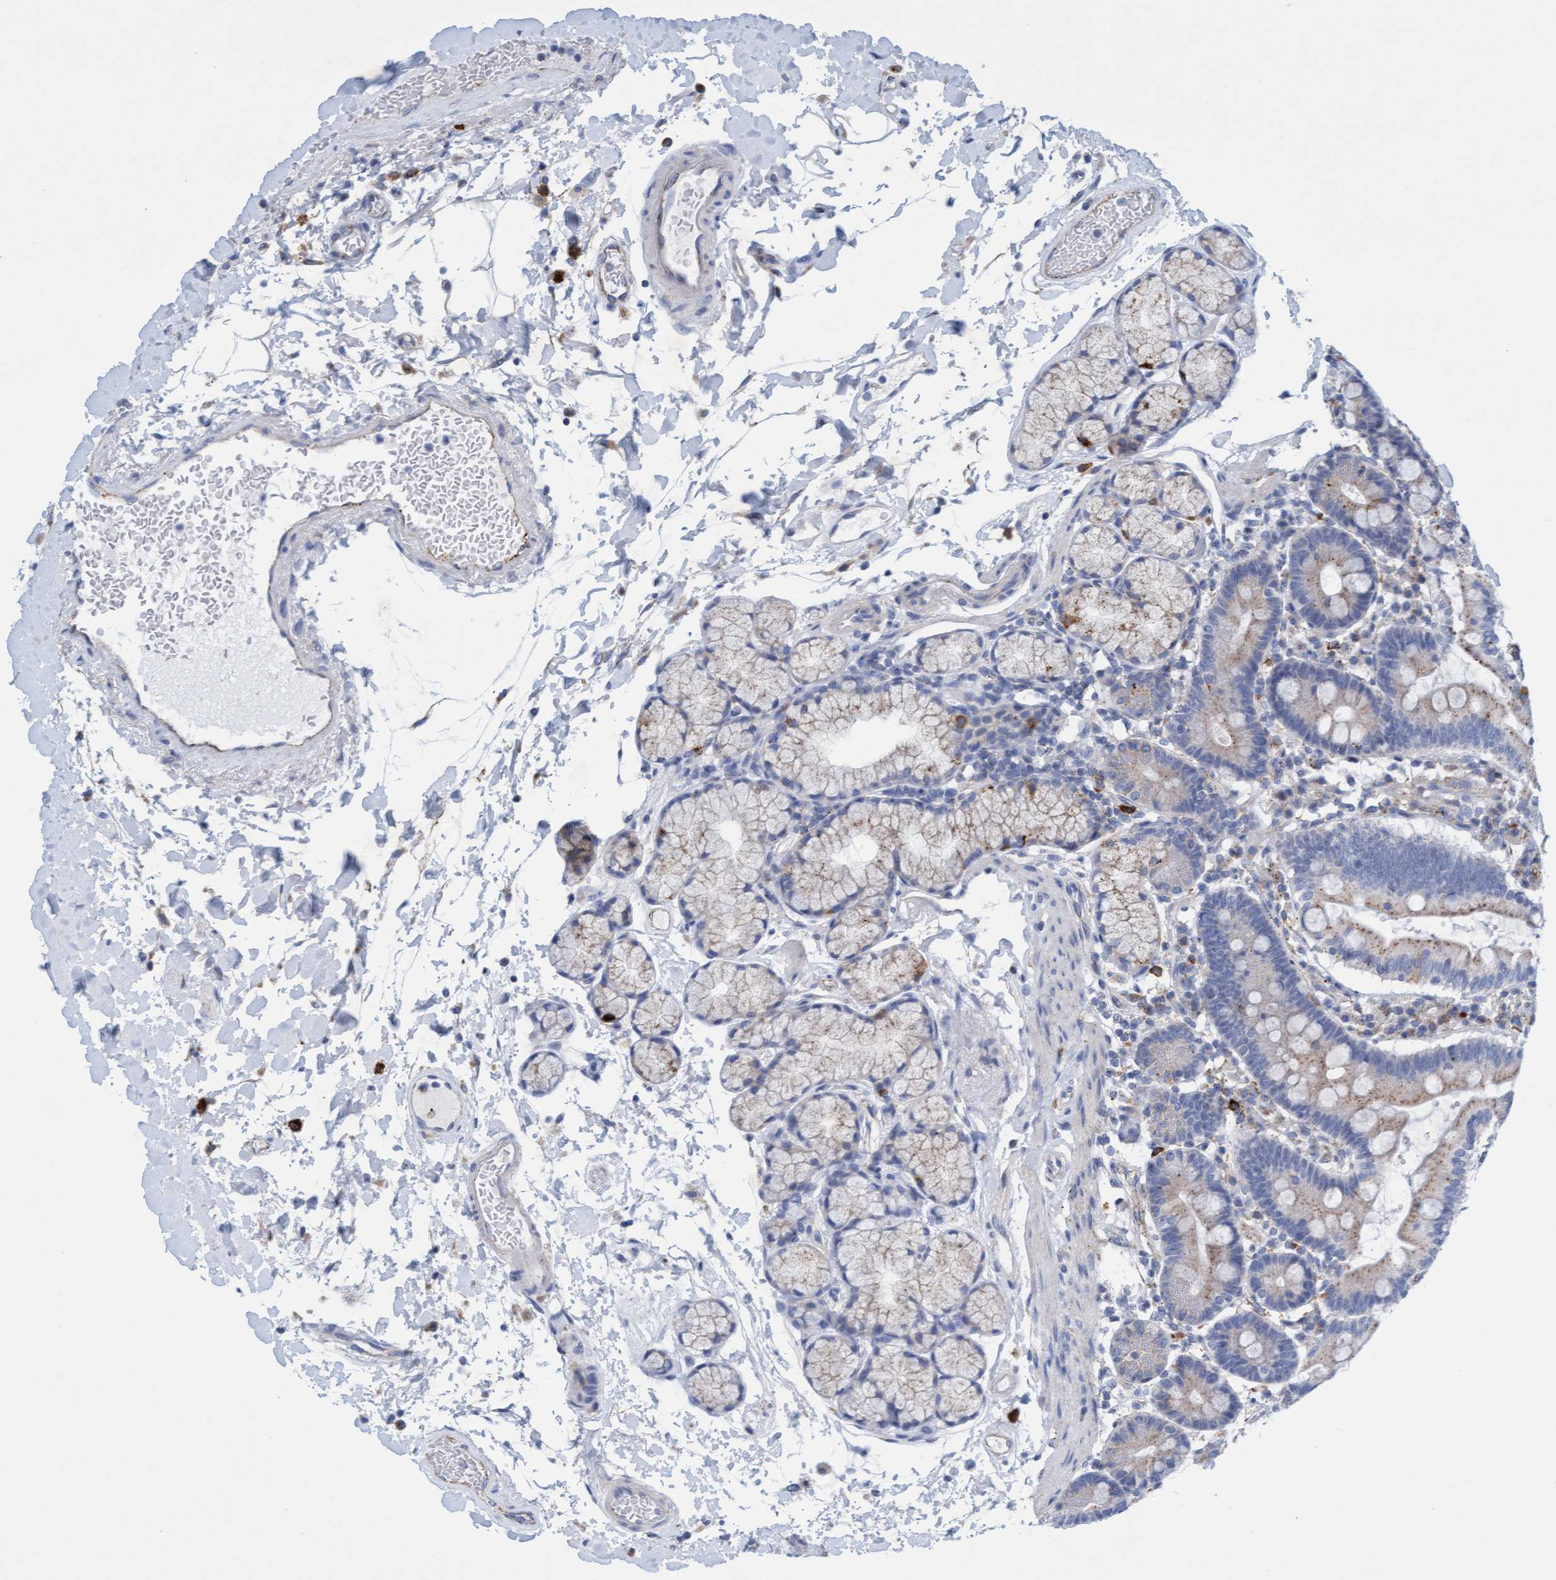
{"staining": {"intensity": "moderate", "quantity": ">75%", "location": "cytoplasmic/membranous"}, "tissue": "duodenum", "cell_type": "Glandular cells", "image_type": "normal", "snomed": [{"axis": "morphology", "description": "Normal tissue, NOS"}, {"axis": "topography", "description": "Small intestine, NOS"}], "caption": "Immunohistochemical staining of unremarkable human duodenum exhibits moderate cytoplasmic/membranous protein positivity in approximately >75% of glandular cells. The staining was performed using DAB (3,3'-diaminobenzidine) to visualize the protein expression in brown, while the nuclei were stained in blue with hematoxylin (Magnification: 20x).", "gene": "SGSH", "patient": {"sex": "female", "age": 71}}